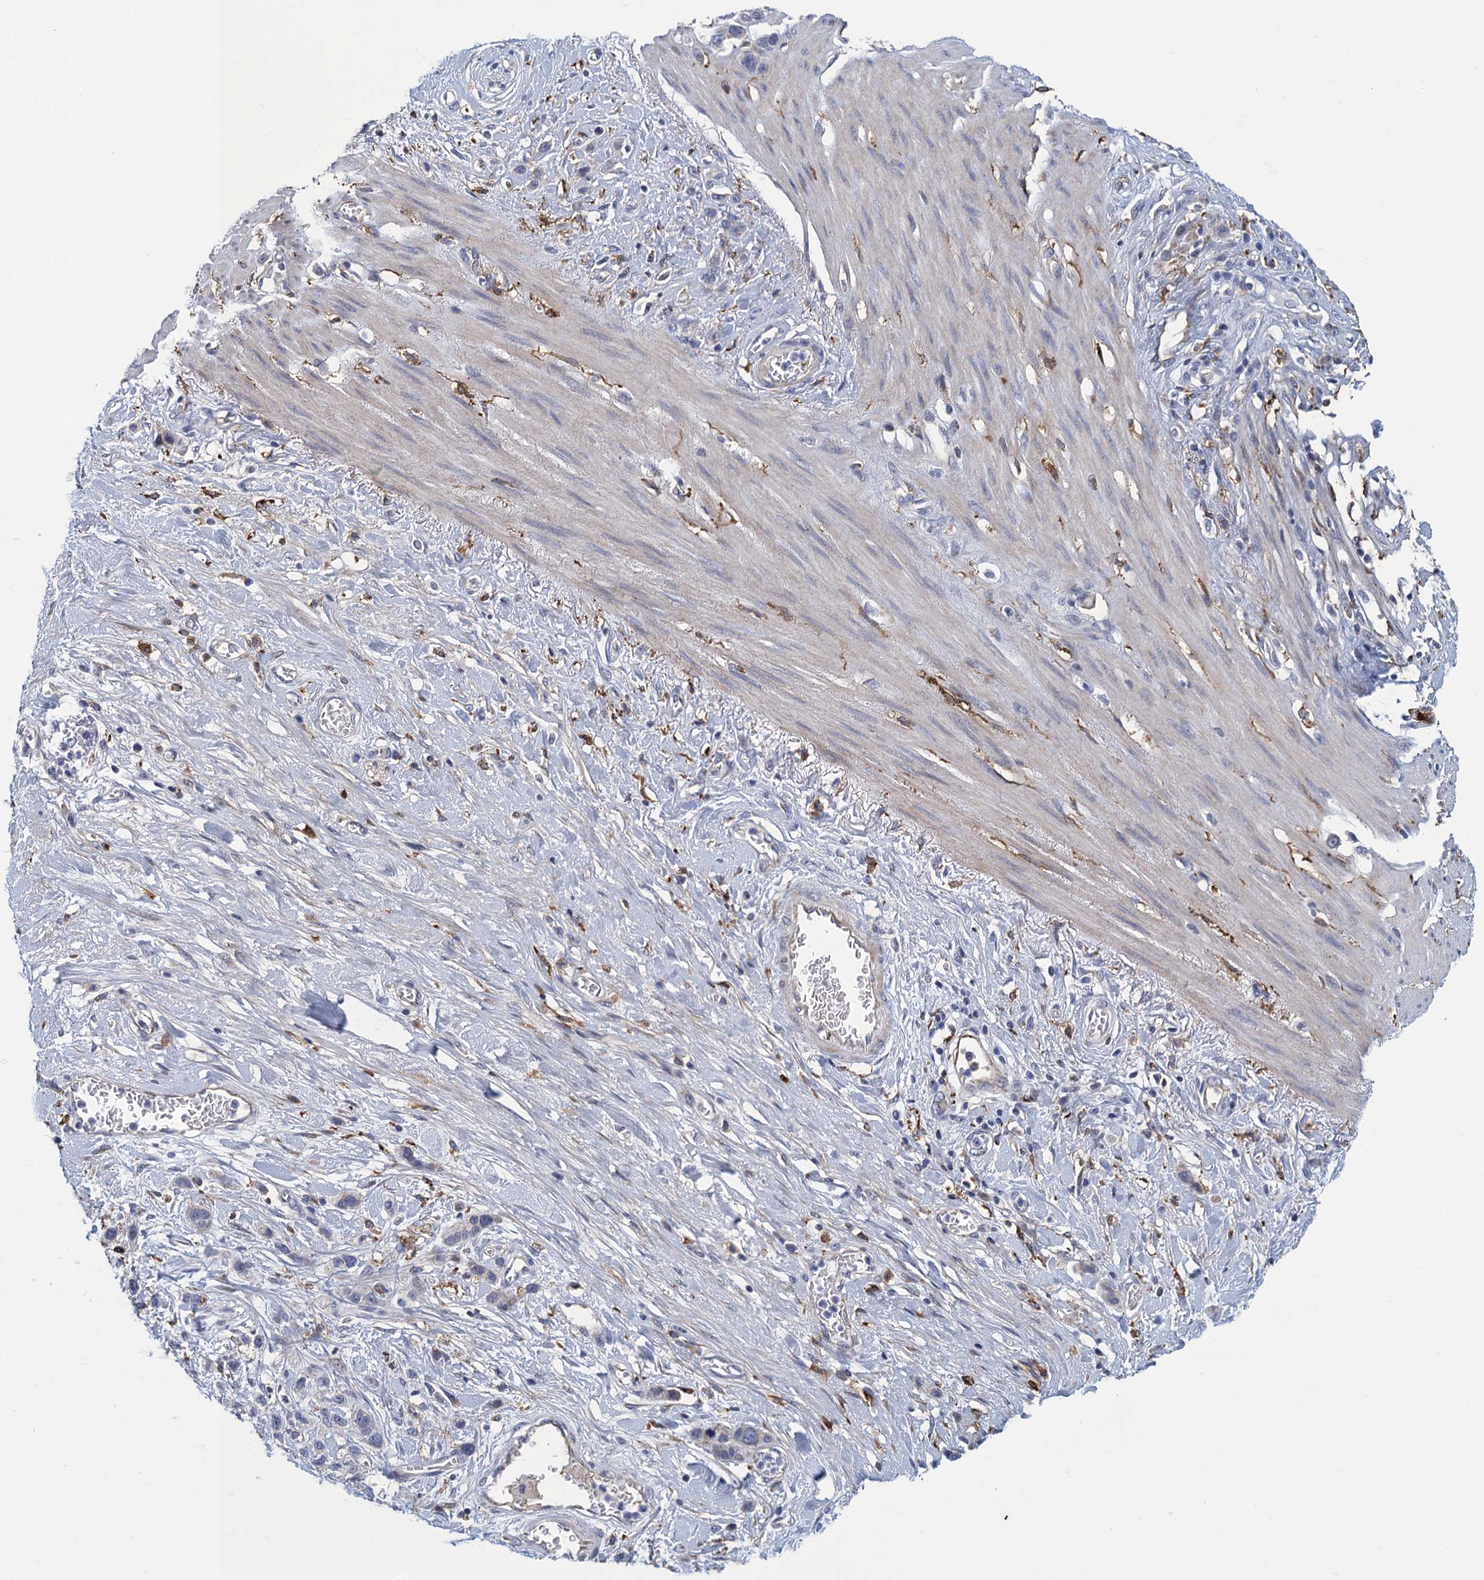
{"staining": {"intensity": "negative", "quantity": "none", "location": "none"}, "tissue": "stomach cancer", "cell_type": "Tumor cells", "image_type": "cancer", "snomed": [{"axis": "morphology", "description": "Adenocarcinoma, NOS"}, {"axis": "morphology", "description": "Adenocarcinoma, High grade"}, {"axis": "topography", "description": "Stomach, upper"}, {"axis": "topography", "description": "Stomach, lower"}], "caption": "DAB immunohistochemical staining of human stomach adenocarcinoma shows no significant positivity in tumor cells.", "gene": "DNHD1", "patient": {"sex": "female", "age": 65}}